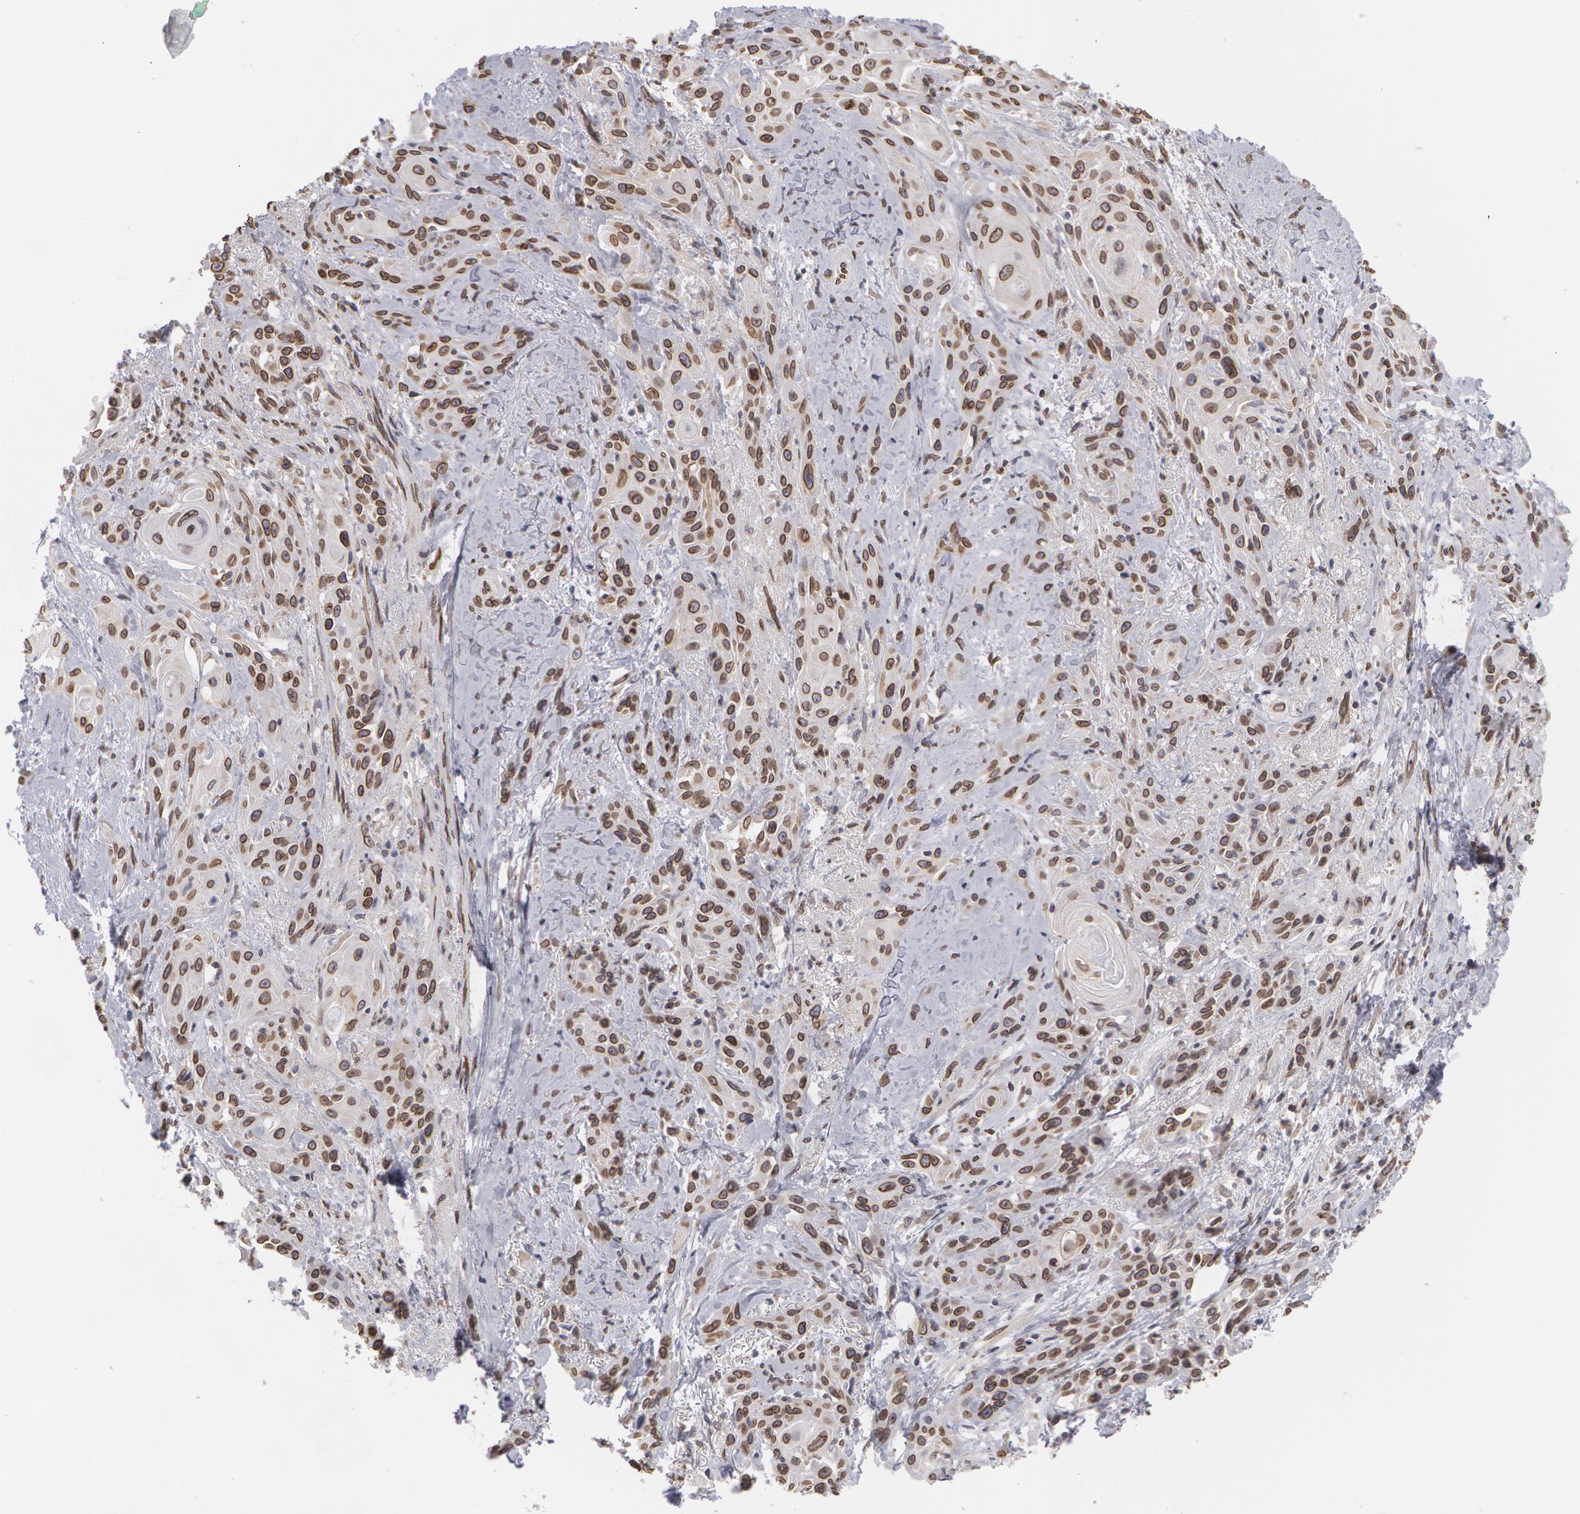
{"staining": {"intensity": "moderate", "quantity": "25%-75%", "location": "nuclear"}, "tissue": "skin cancer", "cell_type": "Tumor cells", "image_type": "cancer", "snomed": [{"axis": "morphology", "description": "Squamous cell carcinoma, NOS"}, {"axis": "topography", "description": "Skin"}, {"axis": "topography", "description": "Anal"}], "caption": "Human skin squamous cell carcinoma stained with a protein marker displays moderate staining in tumor cells.", "gene": "EMD", "patient": {"sex": "male", "age": 64}}